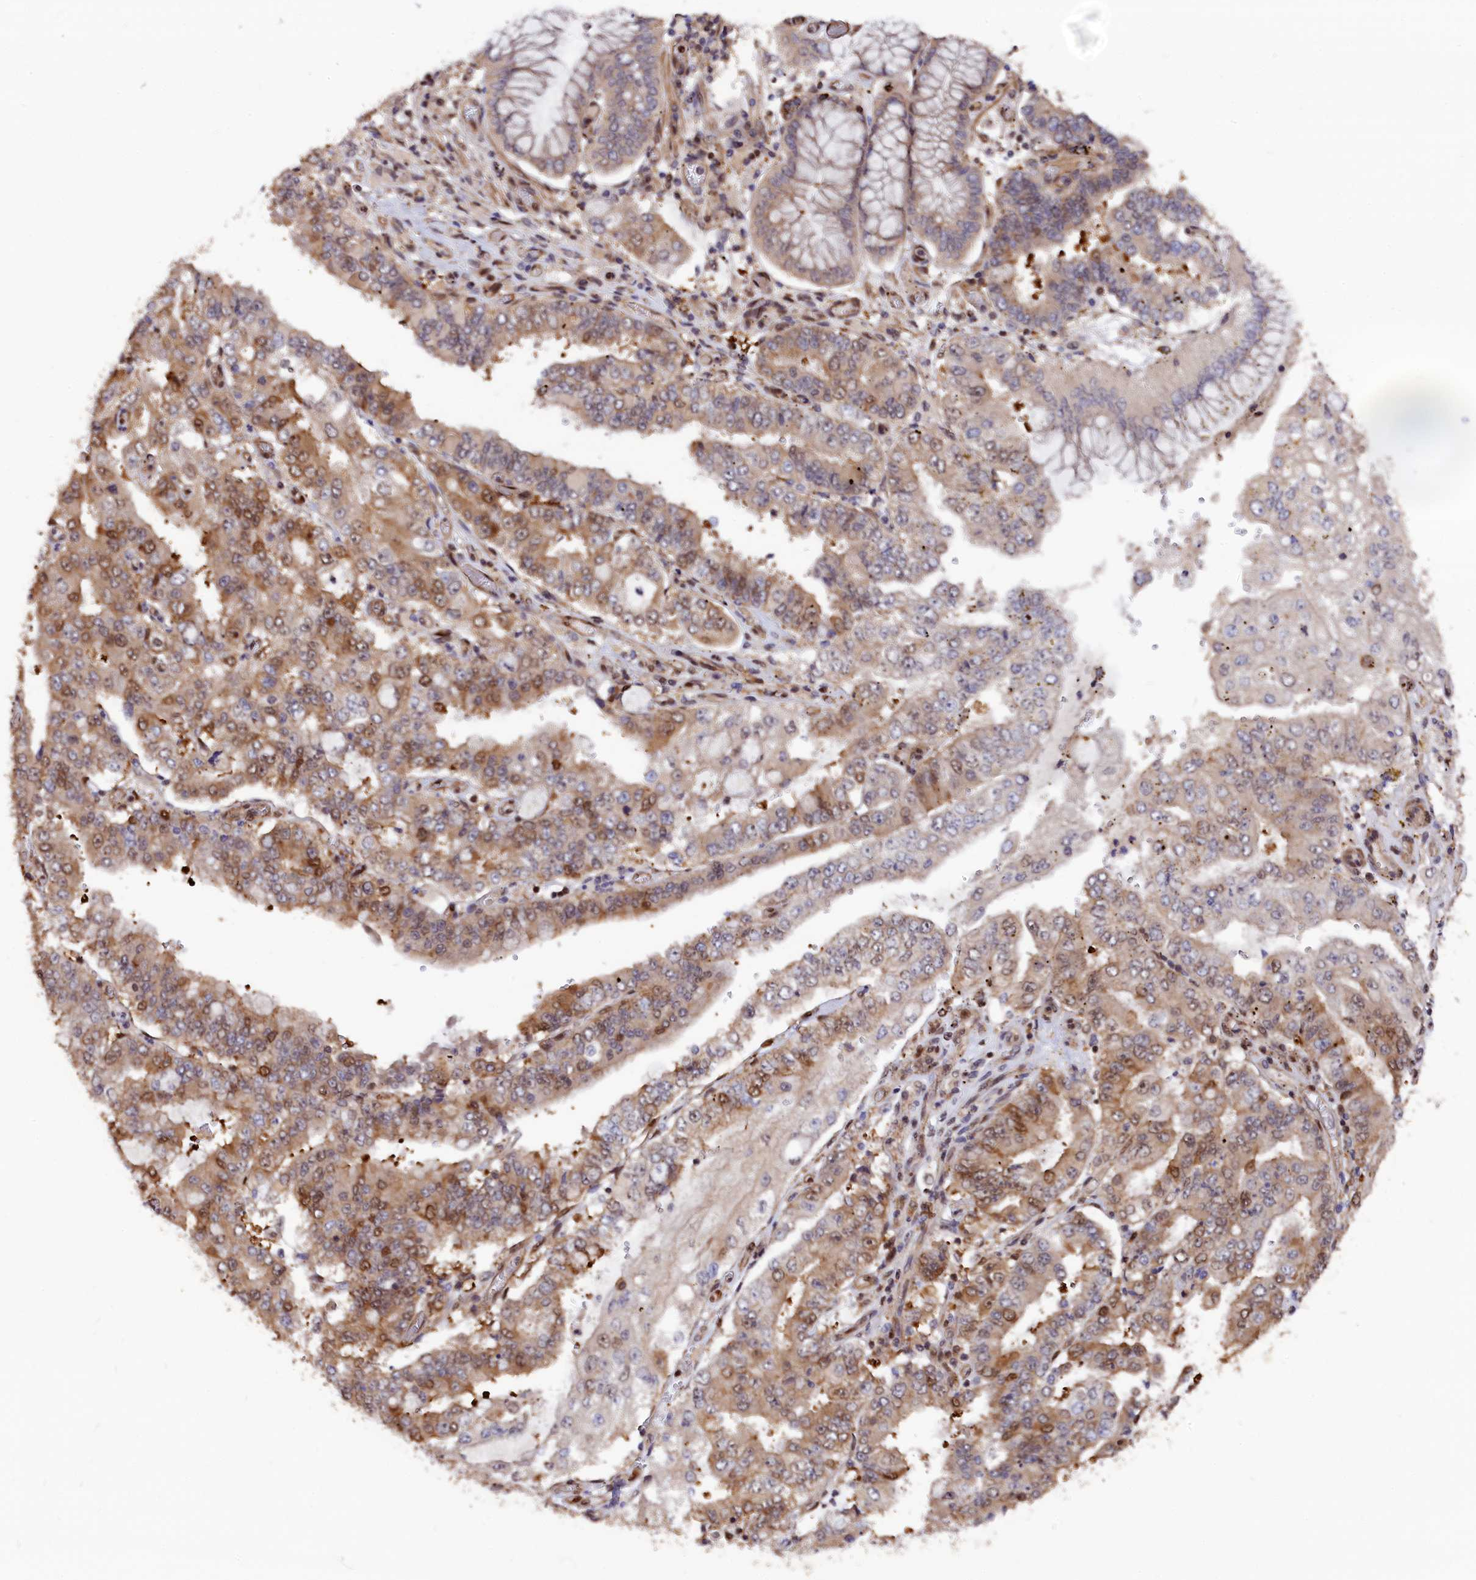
{"staining": {"intensity": "moderate", "quantity": "<25%", "location": "cytoplasmic/membranous,nuclear"}, "tissue": "stomach cancer", "cell_type": "Tumor cells", "image_type": "cancer", "snomed": [{"axis": "morphology", "description": "Adenocarcinoma, NOS"}, {"axis": "topography", "description": "Stomach"}], "caption": "Immunohistochemistry (IHC) (DAB) staining of stomach cancer (adenocarcinoma) exhibits moderate cytoplasmic/membranous and nuclear protein positivity in approximately <25% of tumor cells. (brown staining indicates protein expression, while blue staining denotes nuclei).", "gene": "ADRM1", "patient": {"sex": "male", "age": 76}}